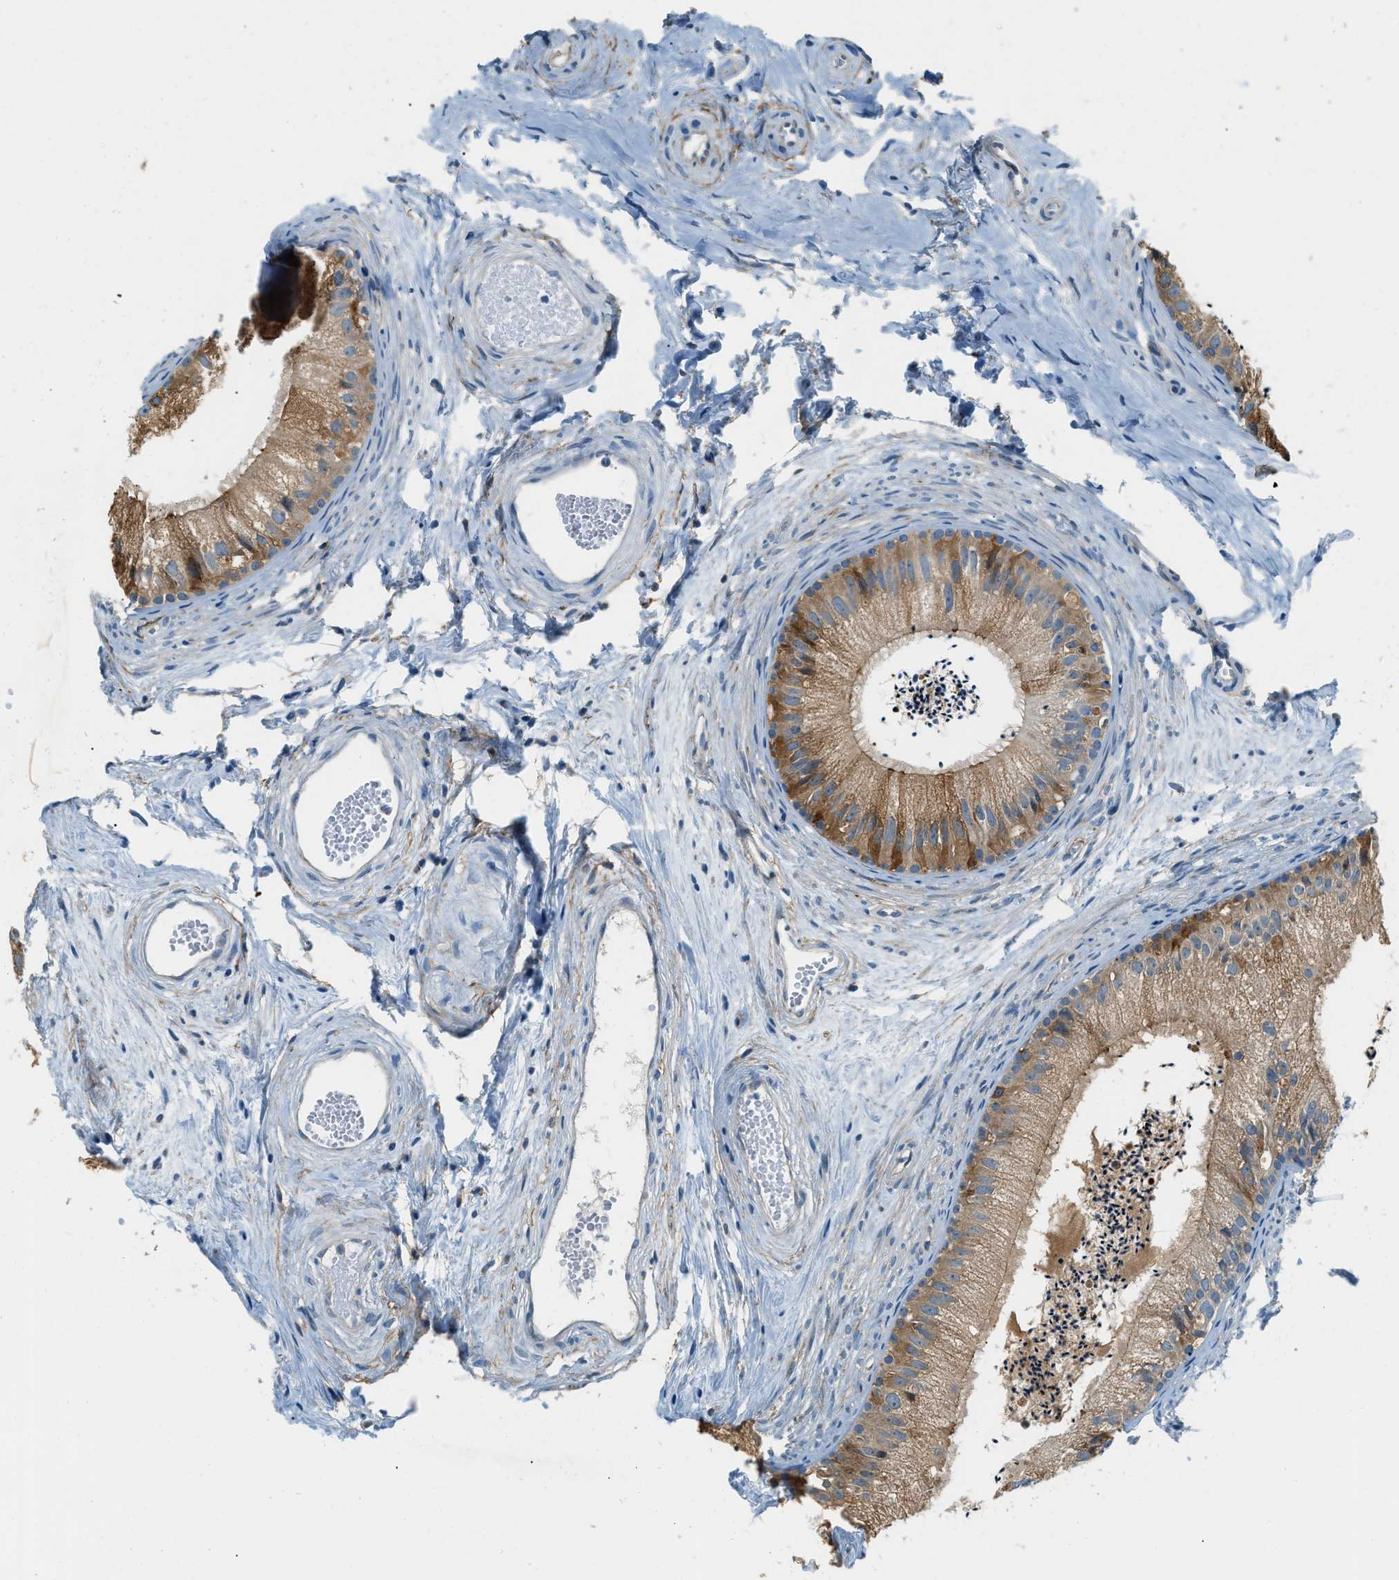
{"staining": {"intensity": "moderate", "quantity": "<25%", "location": "cytoplasmic/membranous"}, "tissue": "epididymis", "cell_type": "Glandular cells", "image_type": "normal", "snomed": [{"axis": "morphology", "description": "Normal tissue, NOS"}, {"axis": "topography", "description": "Epididymis"}], "caption": "This photomicrograph shows immunohistochemistry (IHC) staining of normal human epididymis, with low moderate cytoplasmic/membranous staining in about <25% of glandular cells.", "gene": "ZNF367", "patient": {"sex": "male", "age": 56}}